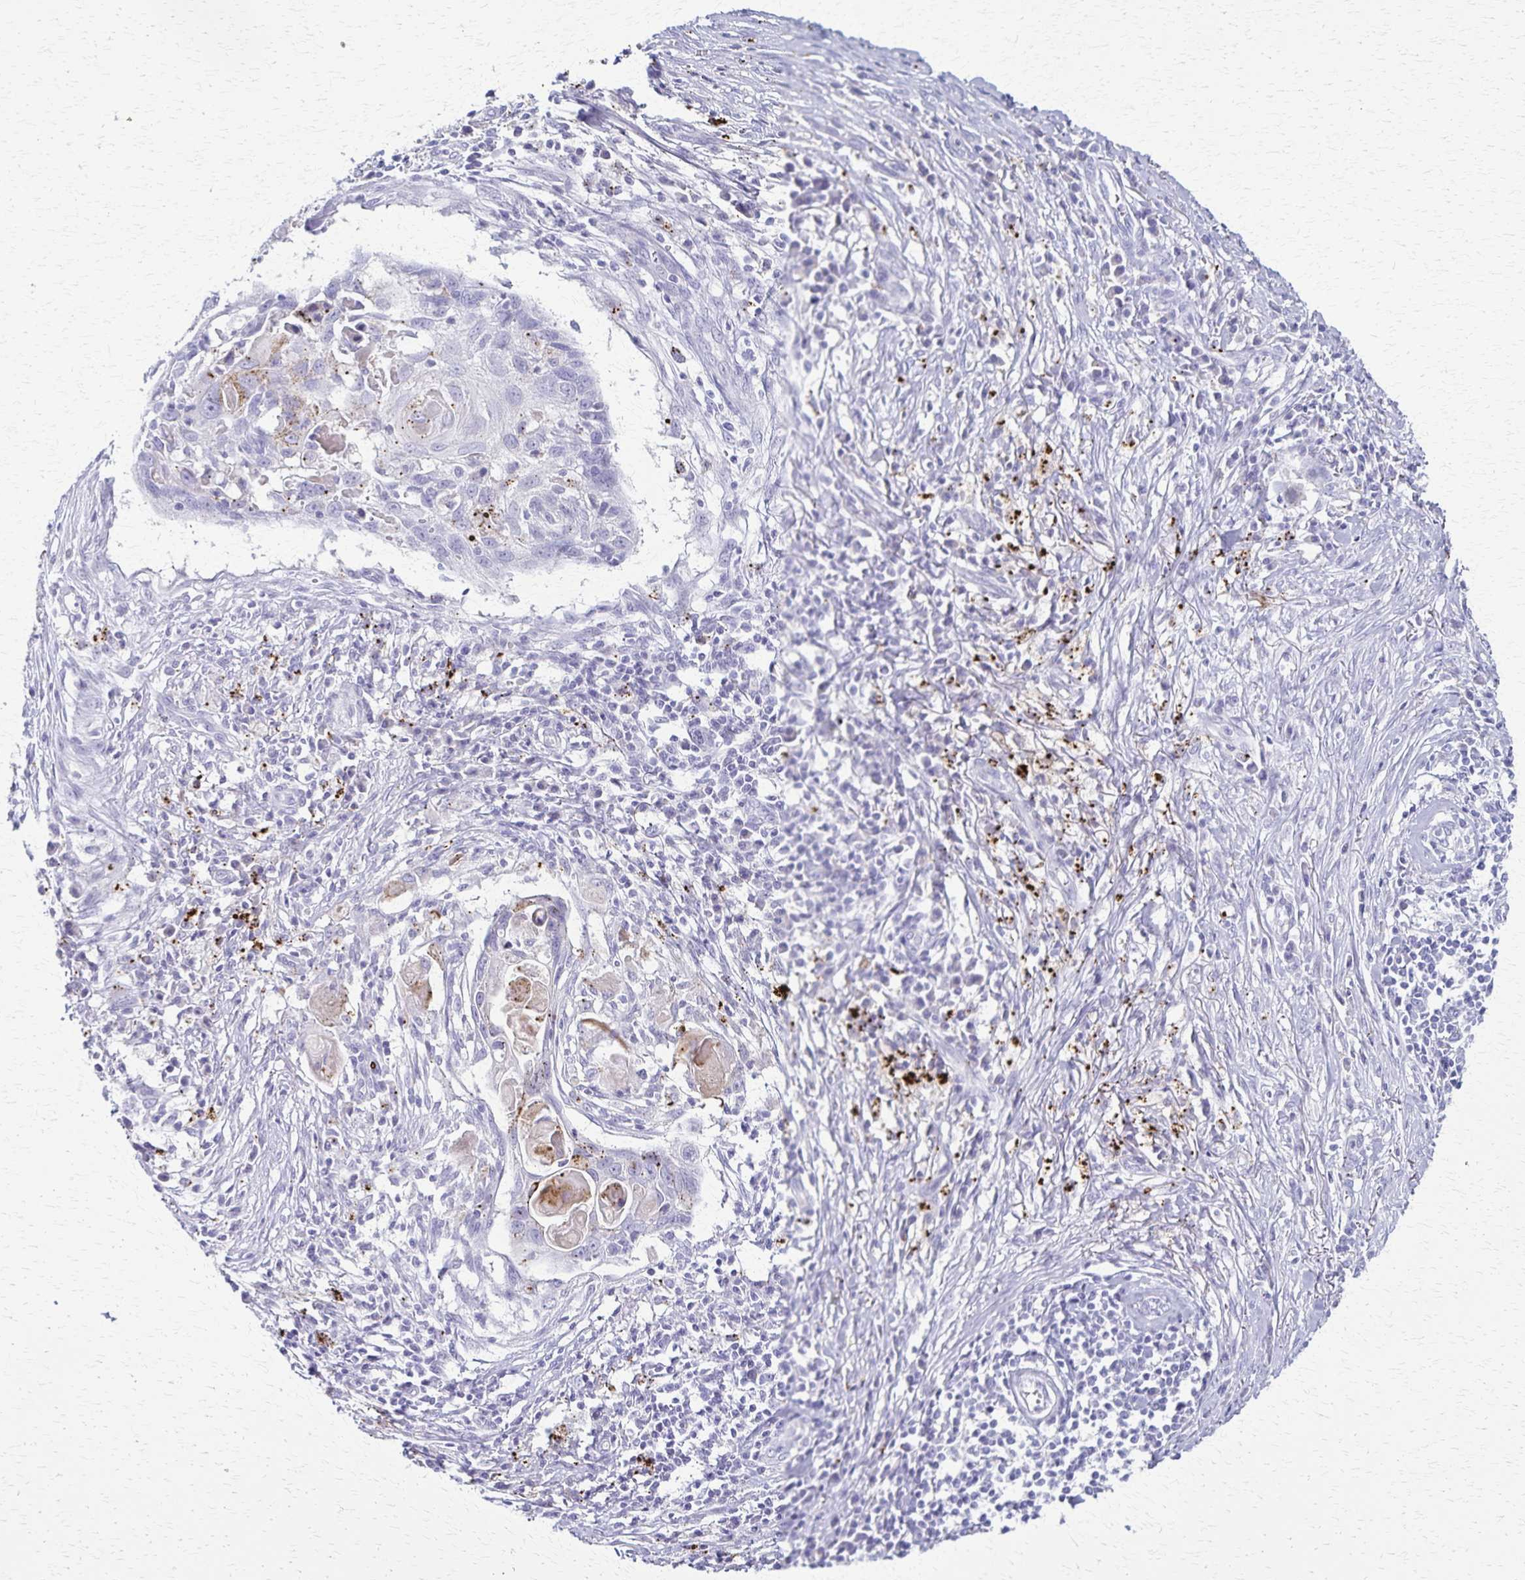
{"staining": {"intensity": "strong", "quantity": "<25%", "location": "cytoplasmic/membranous"}, "tissue": "skin cancer", "cell_type": "Tumor cells", "image_type": "cancer", "snomed": [{"axis": "morphology", "description": "Squamous cell carcinoma, NOS"}, {"axis": "topography", "description": "Skin"}, {"axis": "topography", "description": "Vulva"}], "caption": "DAB immunohistochemical staining of human skin squamous cell carcinoma exhibits strong cytoplasmic/membranous protein positivity in approximately <25% of tumor cells.", "gene": "TMEM60", "patient": {"sex": "female", "age": 83}}